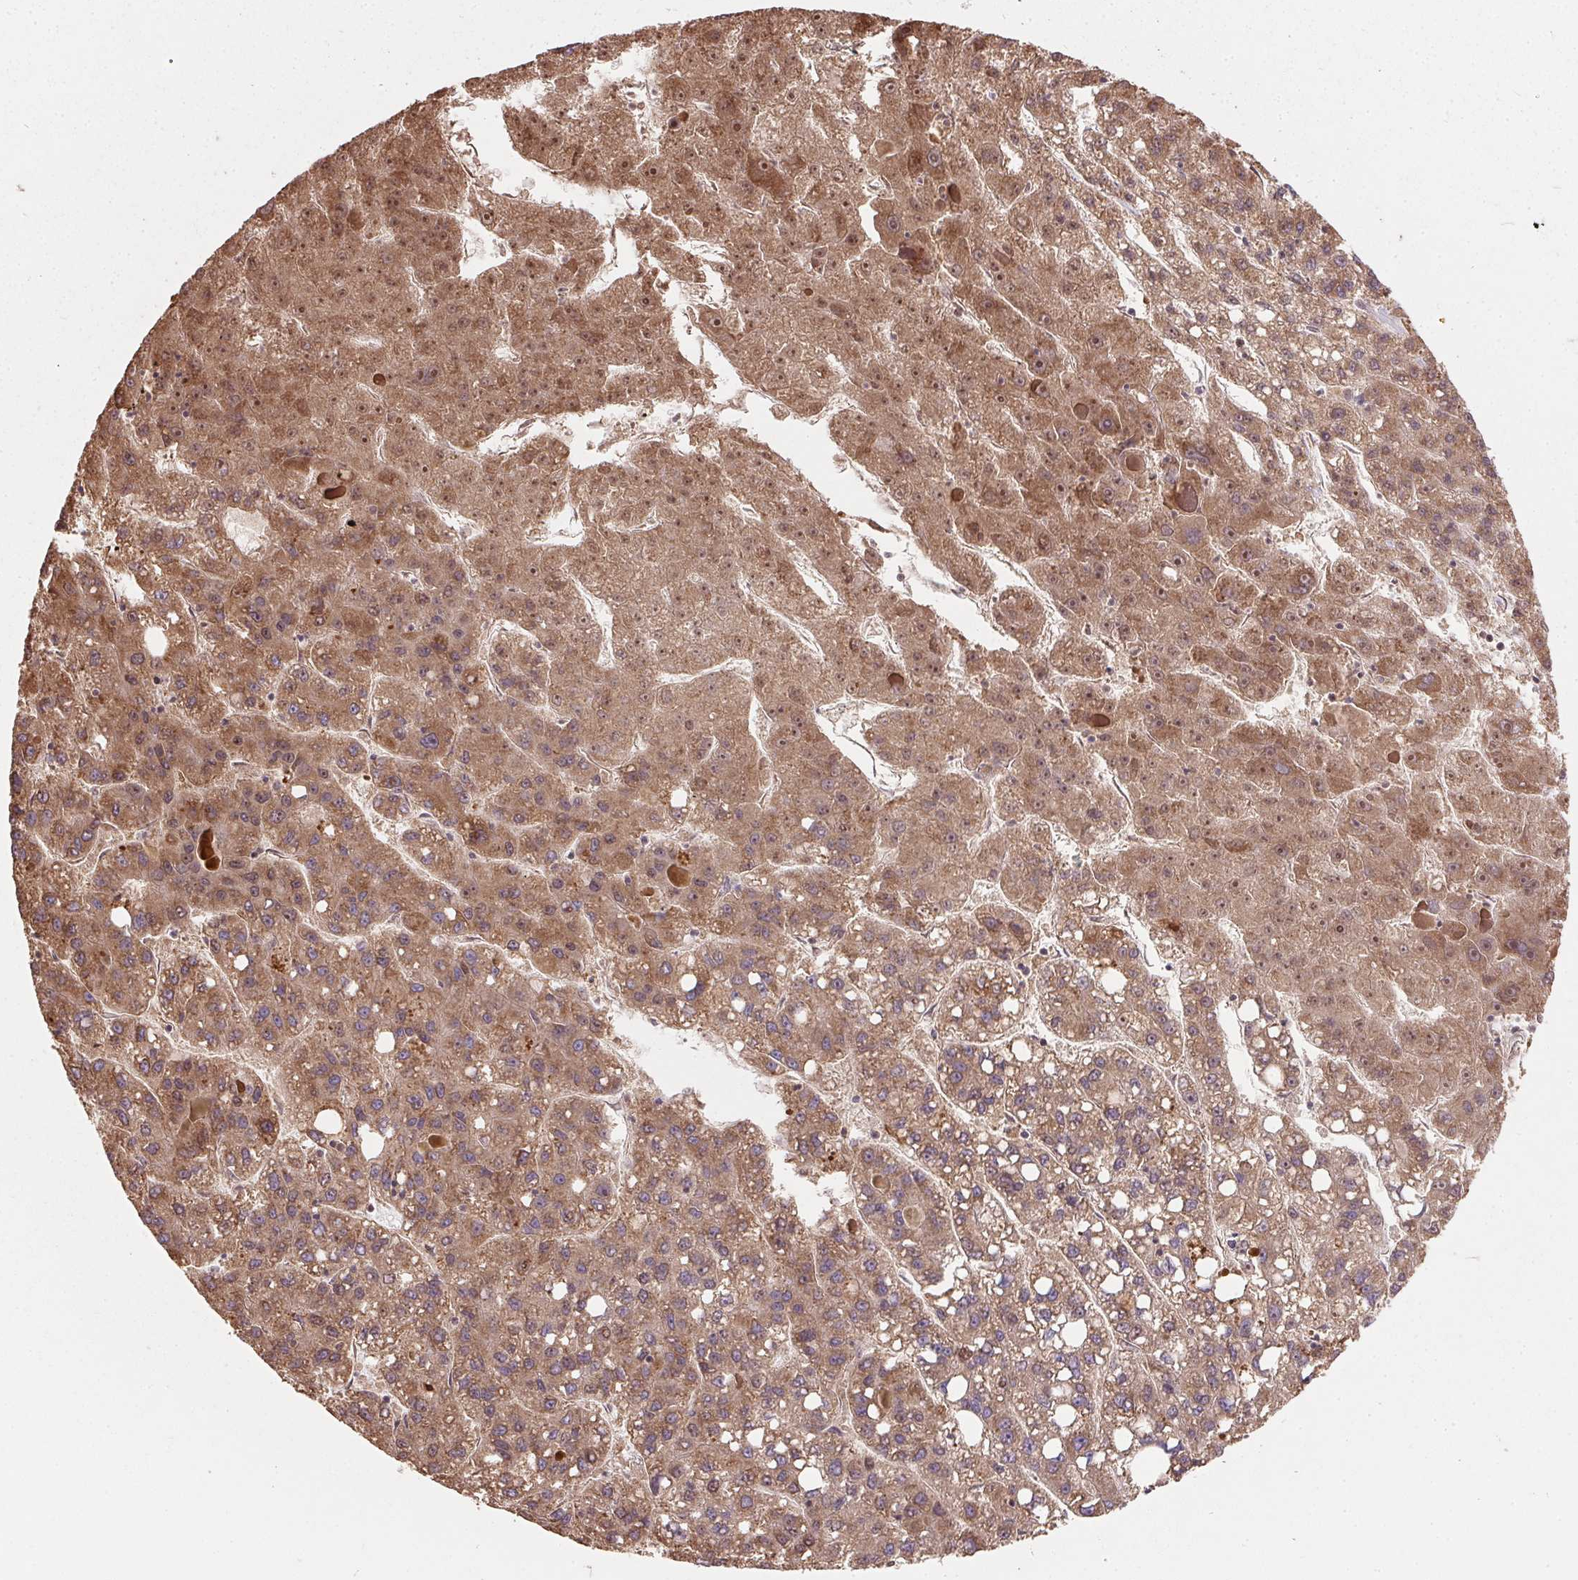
{"staining": {"intensity": "moderate", "quantity": ">75%", "location": "cytoplasmic/membranous"}, "tissue": "liver cancer", "cell_type": "Tumor cells", "image_type": "cancer", "snomed": [{"axis": "morphology", "description": "Carcinoma, Hepatocellular, NOS"}, {"axis": "topography", "description": "Liver"}], "caption": "The immunohistochemical stain labels moderate cytoplasmic/membranous expression in tumor cells of liver cancer tissue.", "gene": "EIF2S1", "patient": {"sex": "female", "age": 82}}